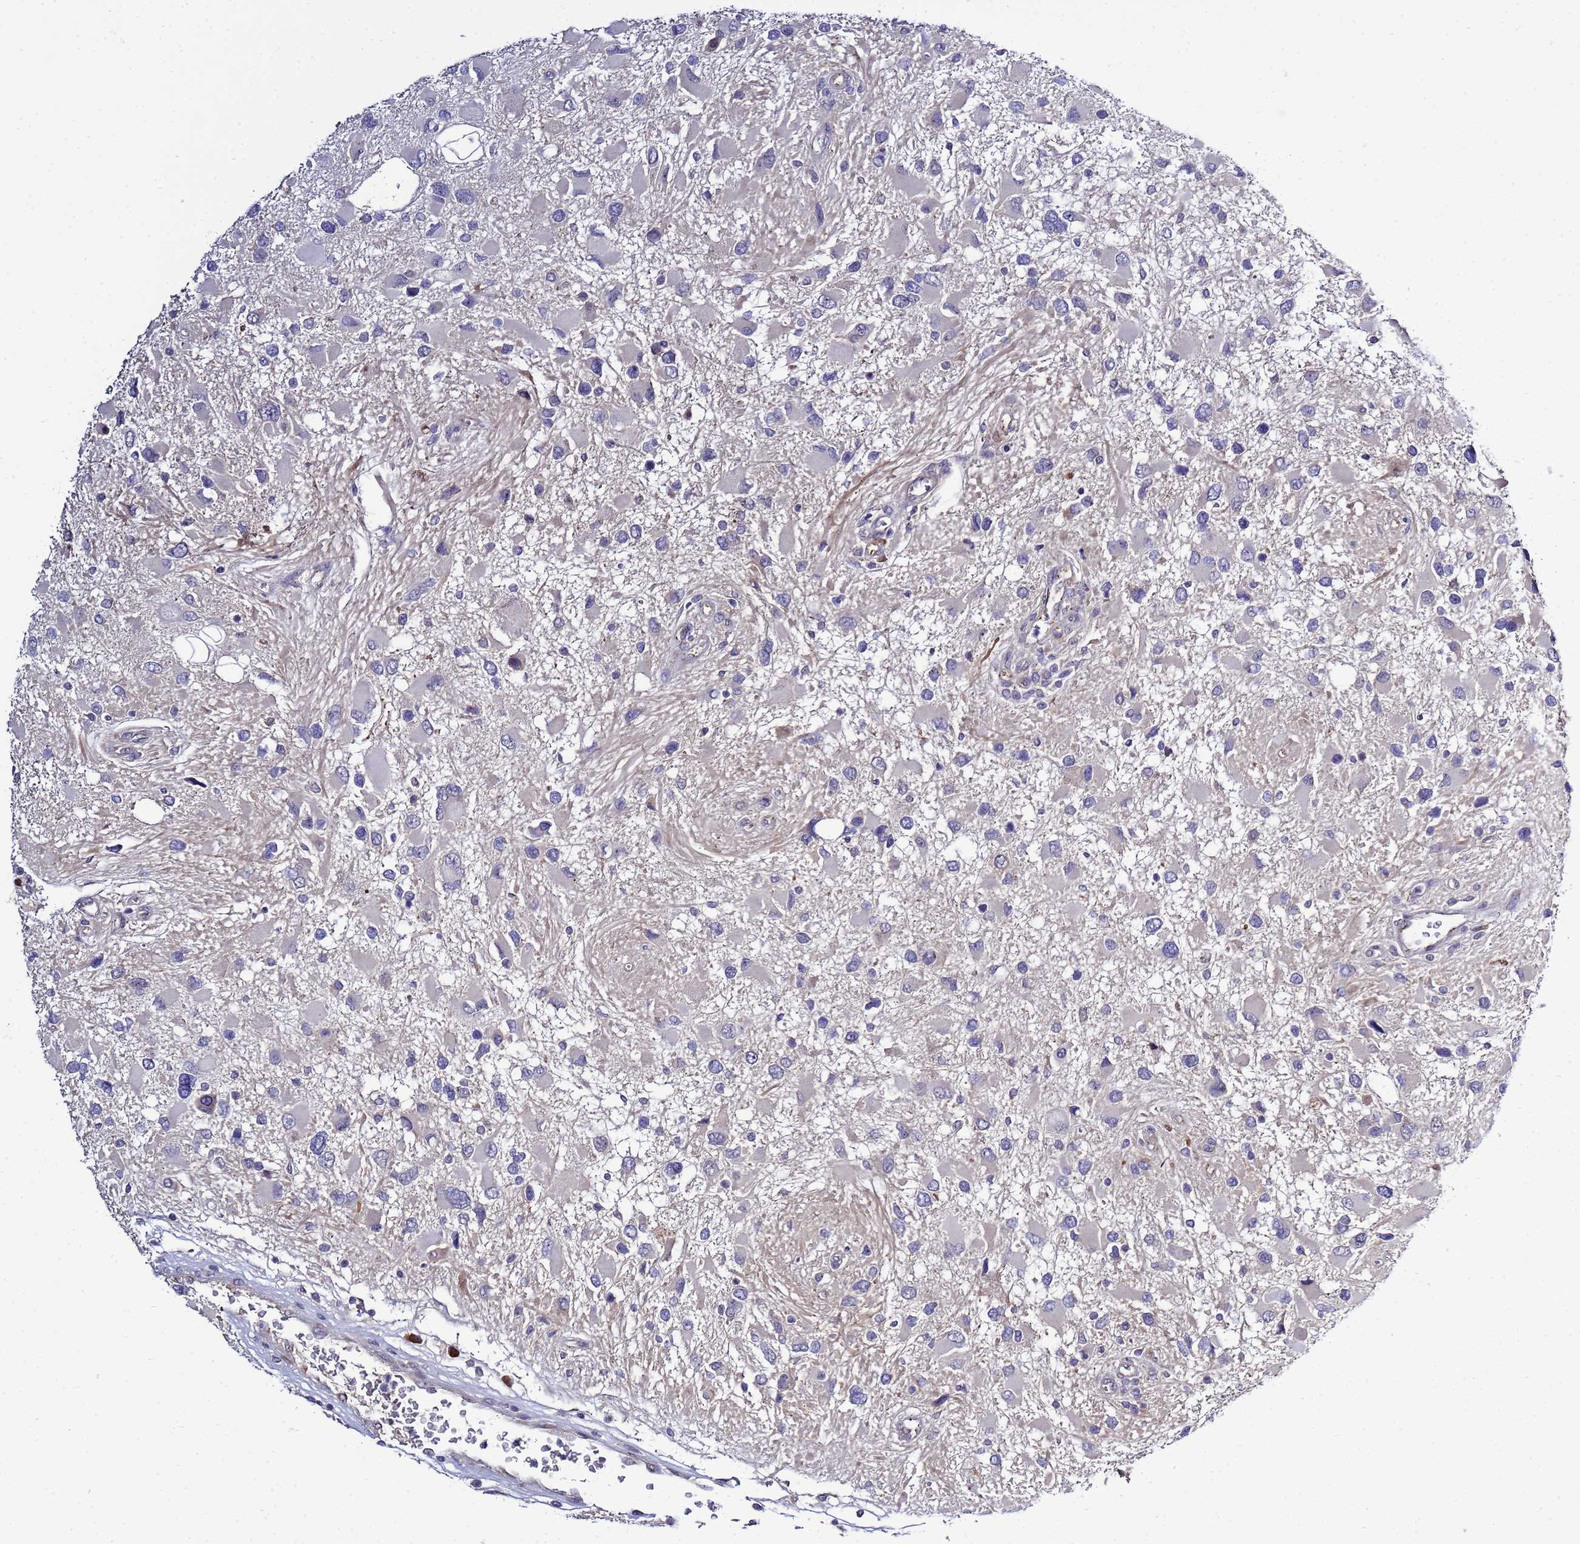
{"staining": {"intensity": "negative", "quantity": "none", "location": "none"}, "tissue": "glioma", "cell_type": "Tumor cells", "image_type": "cancer", "snomed": [{"axis": "morphology", "description": "Glioma, malignant, High grade"}, {"axis": "topography", "description": "Brain"}], "caption": "A histopathology image of malignant glioma (high-grade) stained for a protein reveals no brown staining in tumor cells.", "gene": "NOL8", "patient": {"sex": "male", "age": 53}}